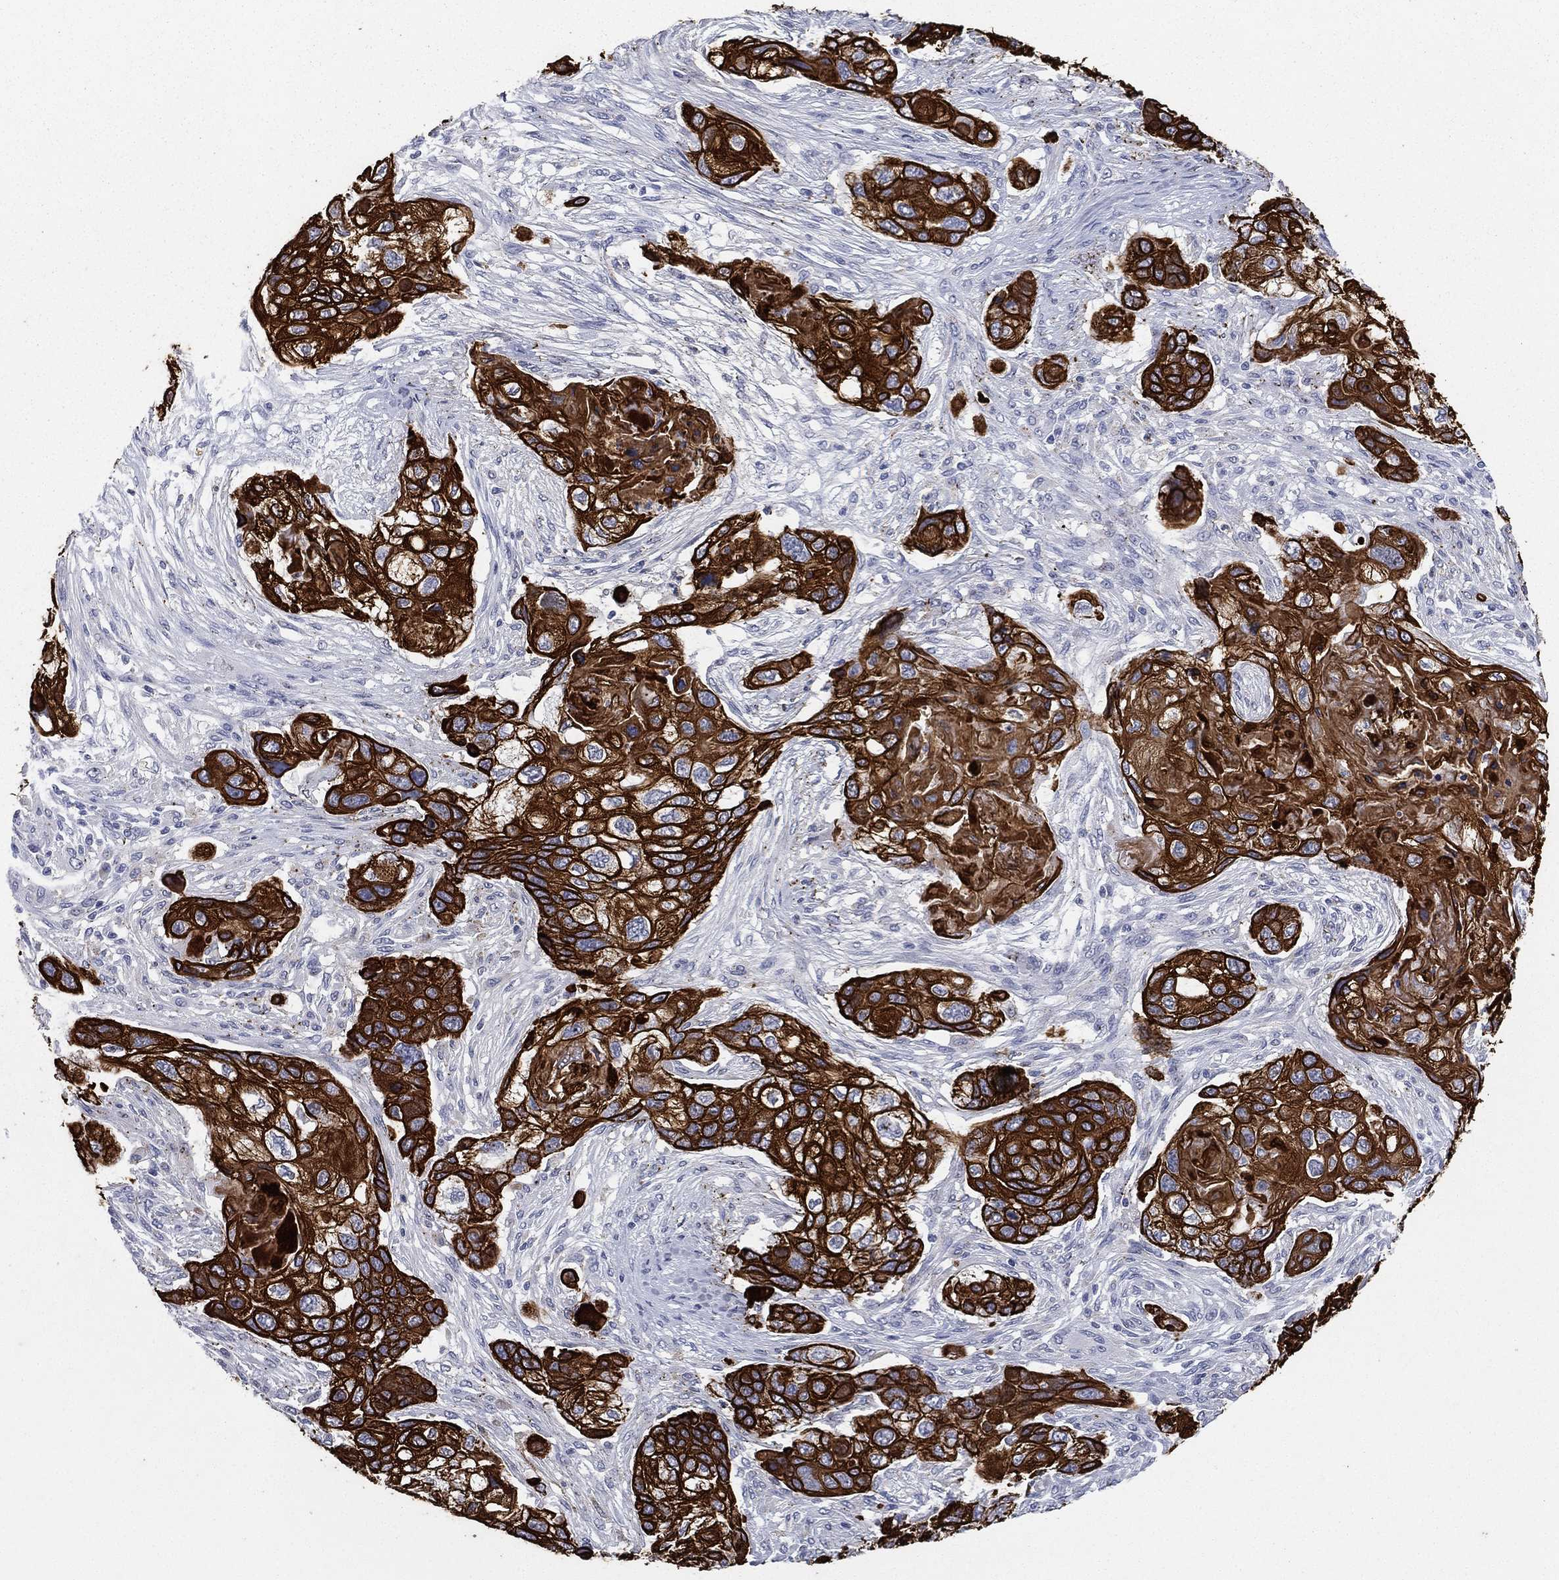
{"staining": {"intensity": "strong", "quantity": ">75%", "location": "cytoplasmic/membranous"}, "tissue": "lung cancer", "cell_type": "Tumor cells", "image_type": "cancer", "snomed": [{"axis": "morphology", "description": "Squamous cell carcinoma, NOS"}, {"axis": "topography", "description": "Lung"}], "caption": "This micrograph displays immunohistochemistry (IHC) staining of lung squamous cell carcinoma, with high strong cytoplasmic/membranous expression in approximately >75% of tumor cells.", "gene": "KRT7", "patient": {"sex": "male", "age": 69}}